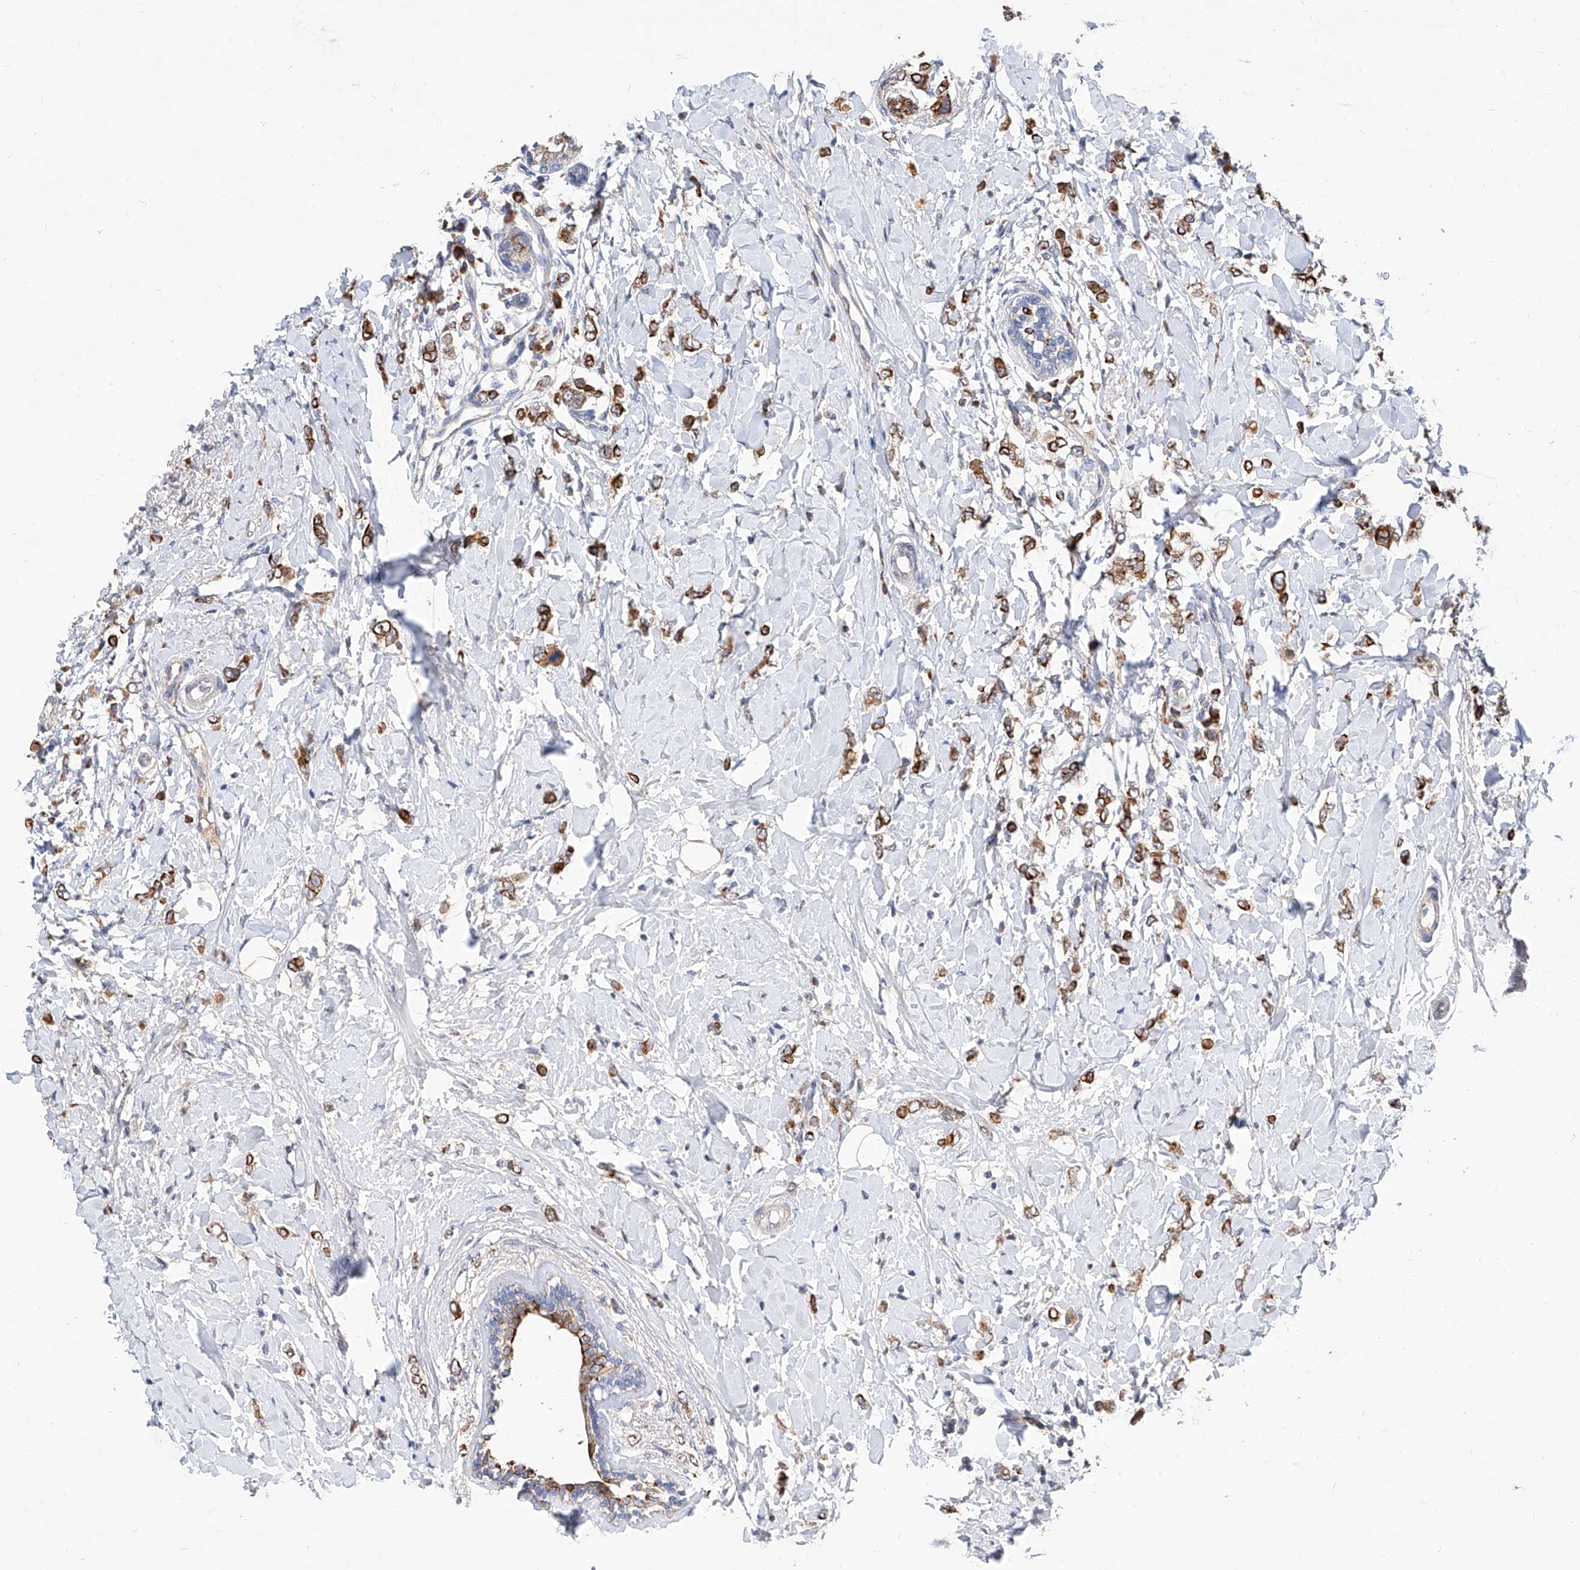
{"staining": {"intensity": "strong", "quantity": ">75%", "location": "cytoplasmic/membranous"}, "tissue": "breast cancer", "cell_type": "Tumor cells", "image_type": "cancer", "snomed": [{"axis": "morphology", "description": "Normal tissue, NOS"}, {"axis": "morphology", "description": "Lobular carcinoma"}, {"axis": "topography", "description": "Breast"}], "caption": "A high amount of strong cytoplasmic/membranous staining is present in approximately >75% of tumor cells in breast lobular carcinoma tissue. The protein is shown in brown color, while the nuclei are stained blue.", "gene": "MFSD4B", "patient": {"sex": "female", "age": 47}}